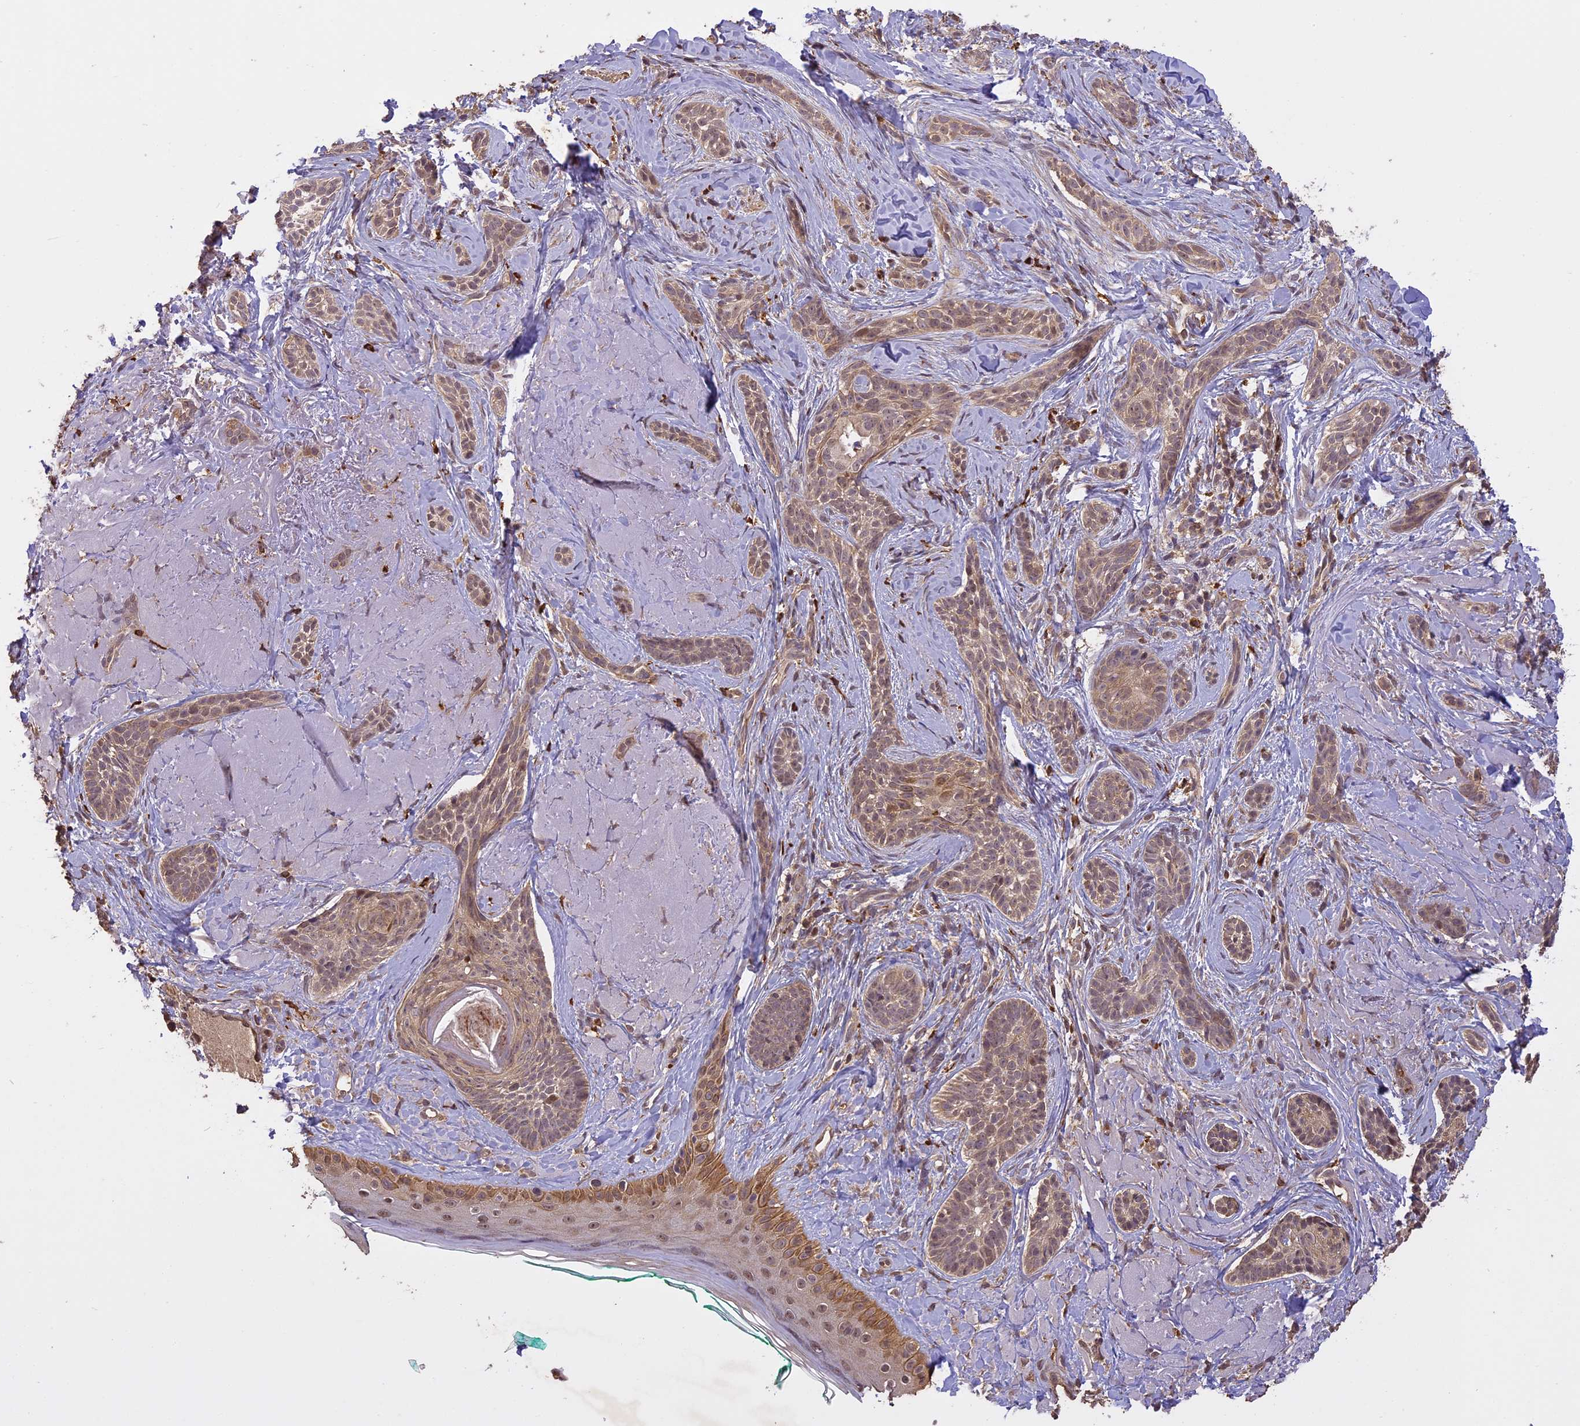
{"staining": {"intensity": "weak", "quantity": ">75%", "location": "cytoplasmic/membranous,nuclear"}, "tissue": "skin cancer", "cell_type": "Tumor cells", "image_type": "cancer", "snomed": [{"axis": "morphology", "description": "Basal cell carcinoma"}, {"axis": "topography", "description": "Skin"}], "caption": "Human skin basal cell carcinoma stained with a brown dye exhibits weak cytoplasmic/membranous and nuclear positive positivity in approximately >75% of tumor cells.", "gene": "TIGD7", "patient": {"sex": "male", "age": 71}}